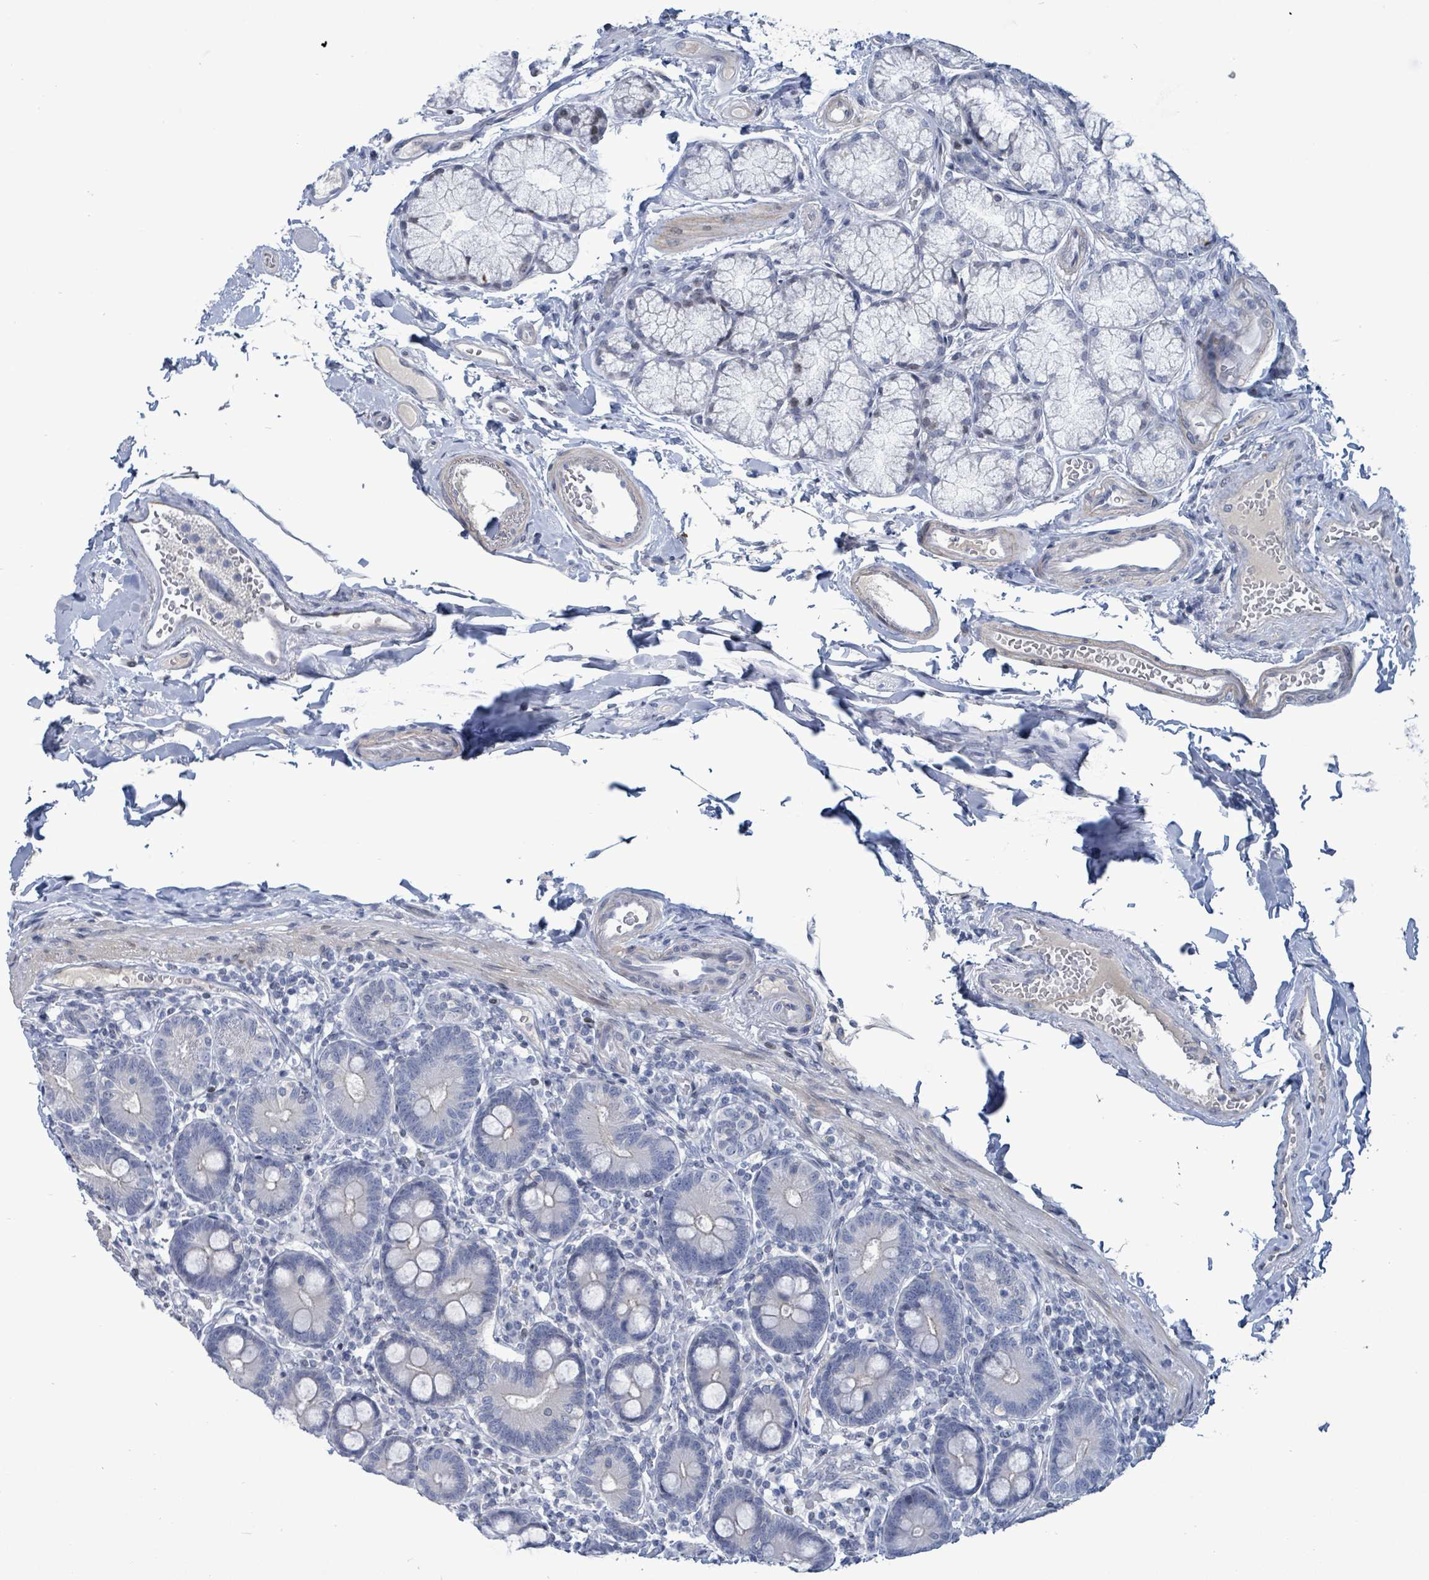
{"staining": {"intensity": "negative", "quantity": "none", "location": "none"}, "tissue": "duodenum", "cell_type": "Glandular cells", "image_type": "normal", "snomed": [{"axis": "morphology", "description": "Normal tissue, NOS"}, {"axis": "topography", "description": "Duodenum"}], "caption": "IHC histopathology image of normal duodenum: human duodenum stained with DAB reveals no significant protein staining in glandular cells. Nuclei are stained in blue.", "gene": "NTN3", "patient": {"sex": "female", "age": 67}}